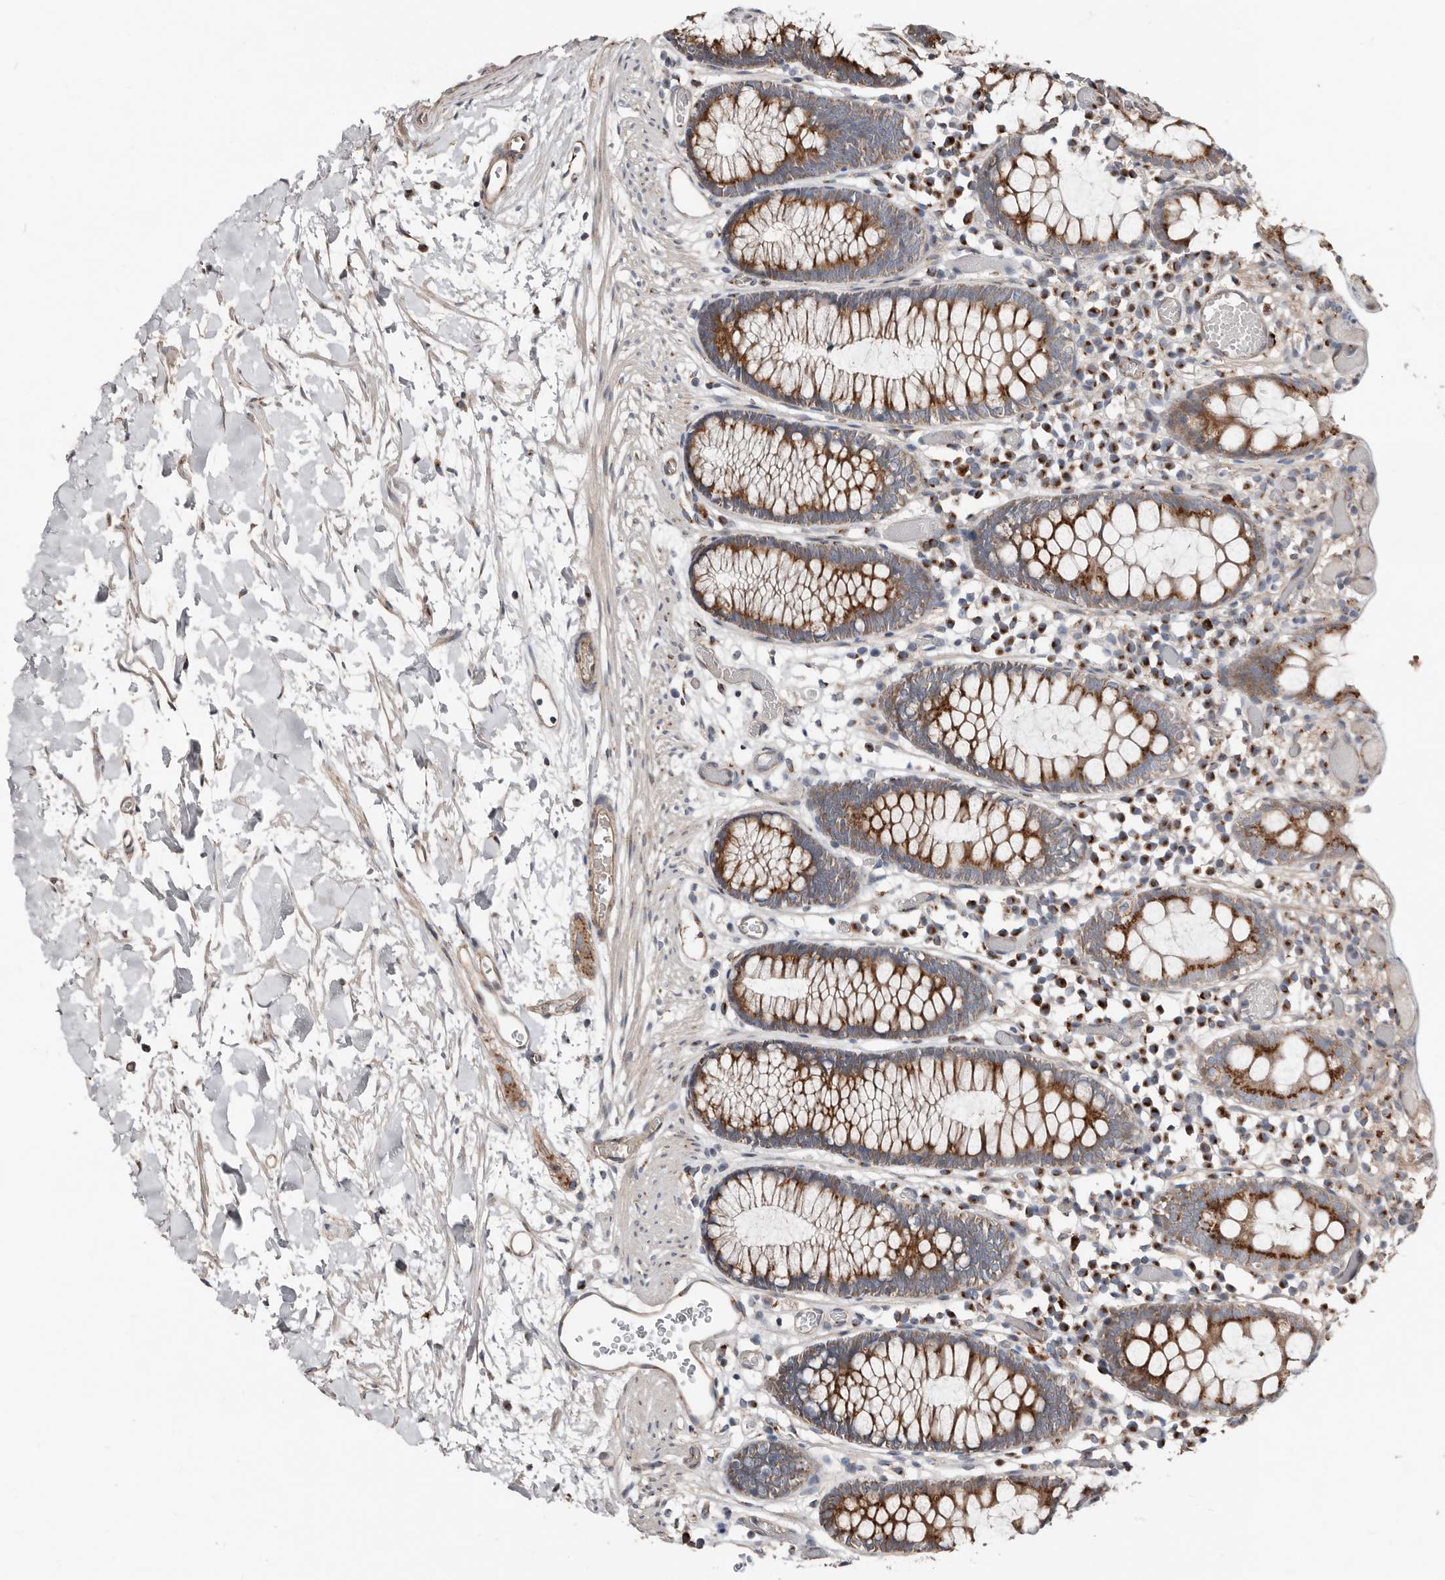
{"staining": {"intensity": "moderate", "quantity": "25%-75%", "location": "cytoplasmic/membranous"}, "tissue": "colon", "cell_type": "Endothelial cells", "image_type": "normal", "snomed": [{"axis": "morphology", "description": "Normal tissue, NOS"}, {"axis": "topography", "description": "Colon"}], "caption": "High-power microscopy captured an immunohistochemistry (IHC) micrograph of unremarkable colon, revealing moderate cytoplasmic/membranous staining in about 25%-75% of endothelial cells.", "gene": "COG1", "patient": {"sex": "male", "age": 14}}